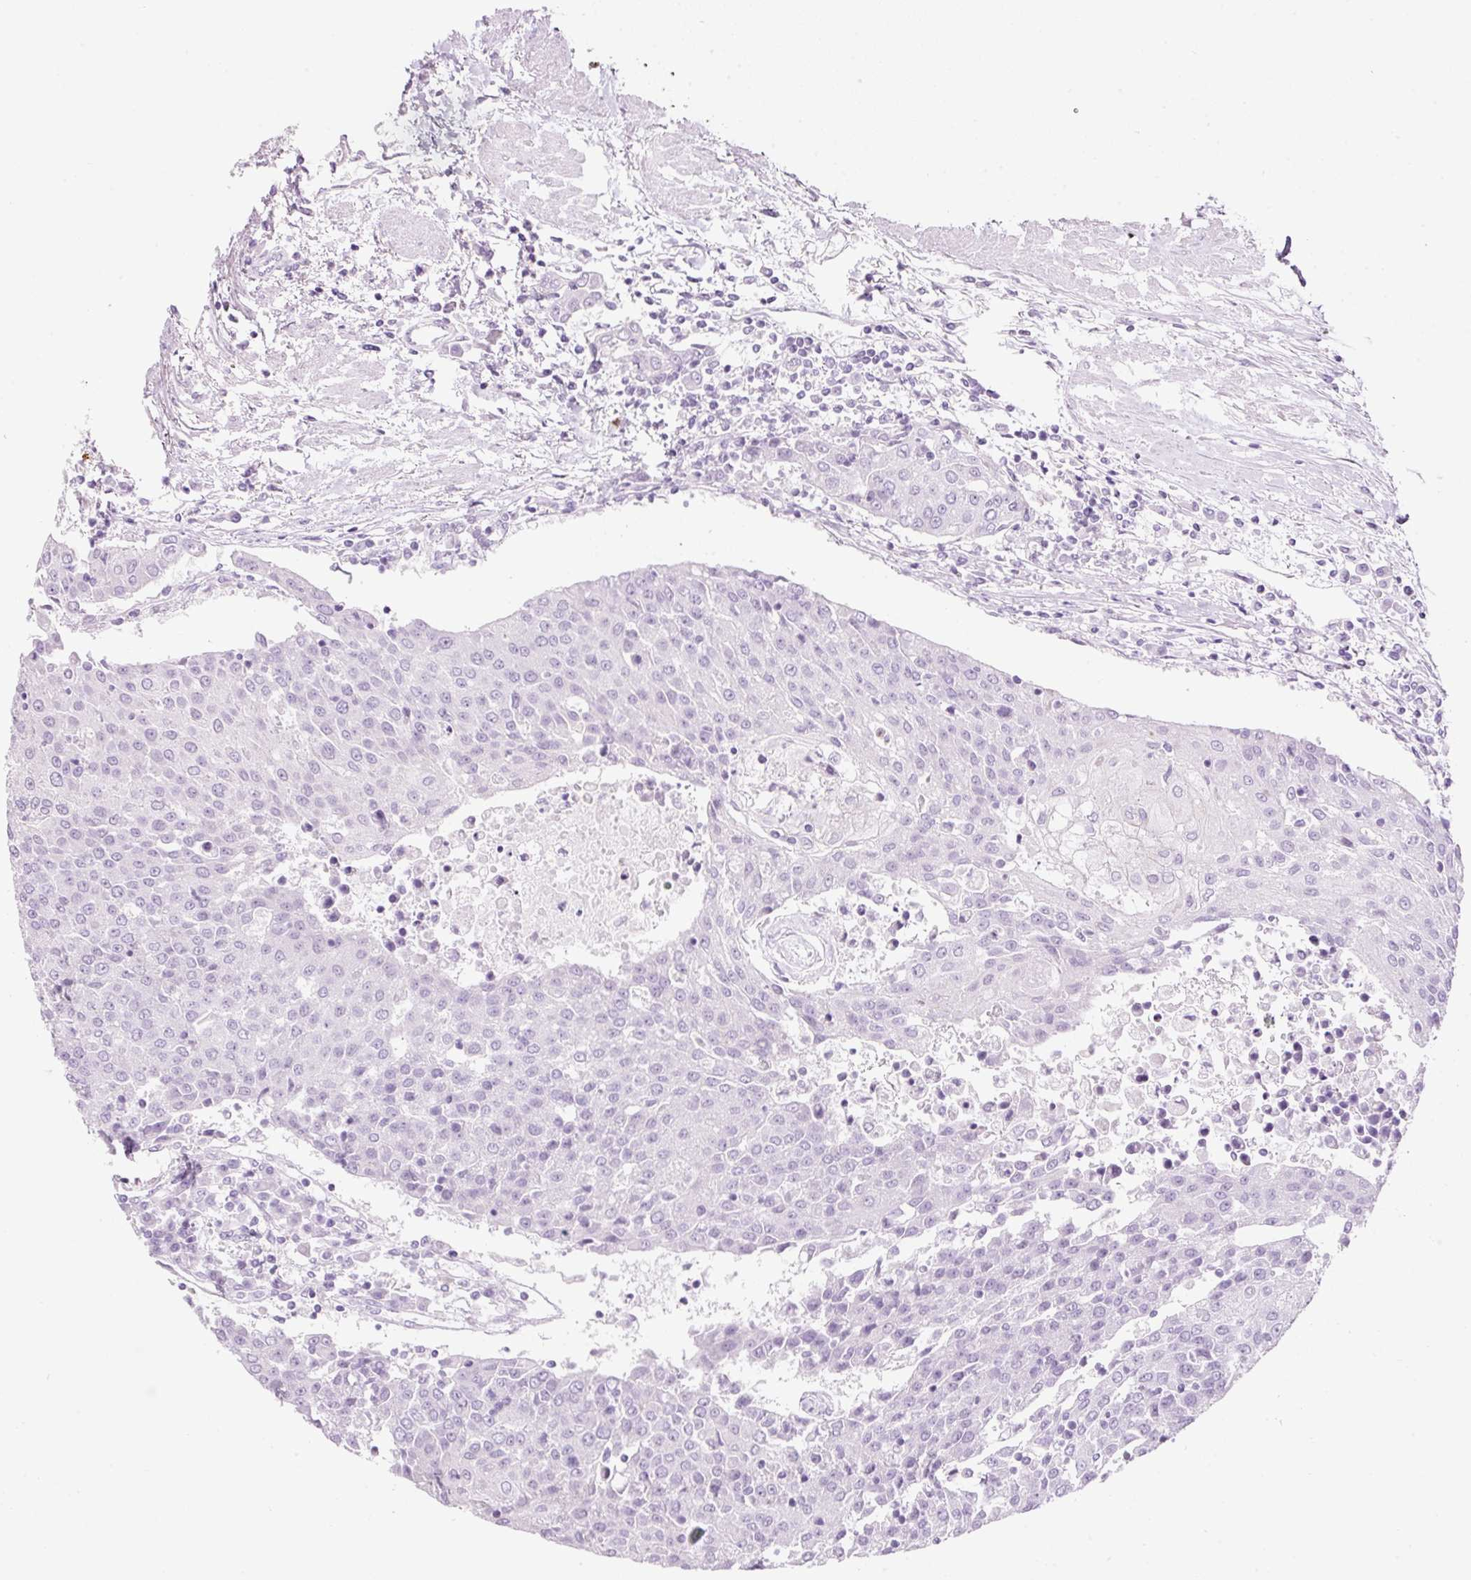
{"staining": {"intensity": "negative", "quantity": "none", "location": "none"}, "tissue": "urothelial cancer", "cell_type": "Tumor cells", "image_type": "cancer", "snomed": [{"axis": "morphology", "description": "Urothelial carcinoma, High grade"}, {"axis": "topography", "description": "Urinary bladder"}], "caption": "This is an immunohistochemistry histopathology image of human urothelial carcinoma (high-grade). There is no positivity in tumor cells.", "gene": "CMA1", "patient": {"sex": "female", "age": 85}}